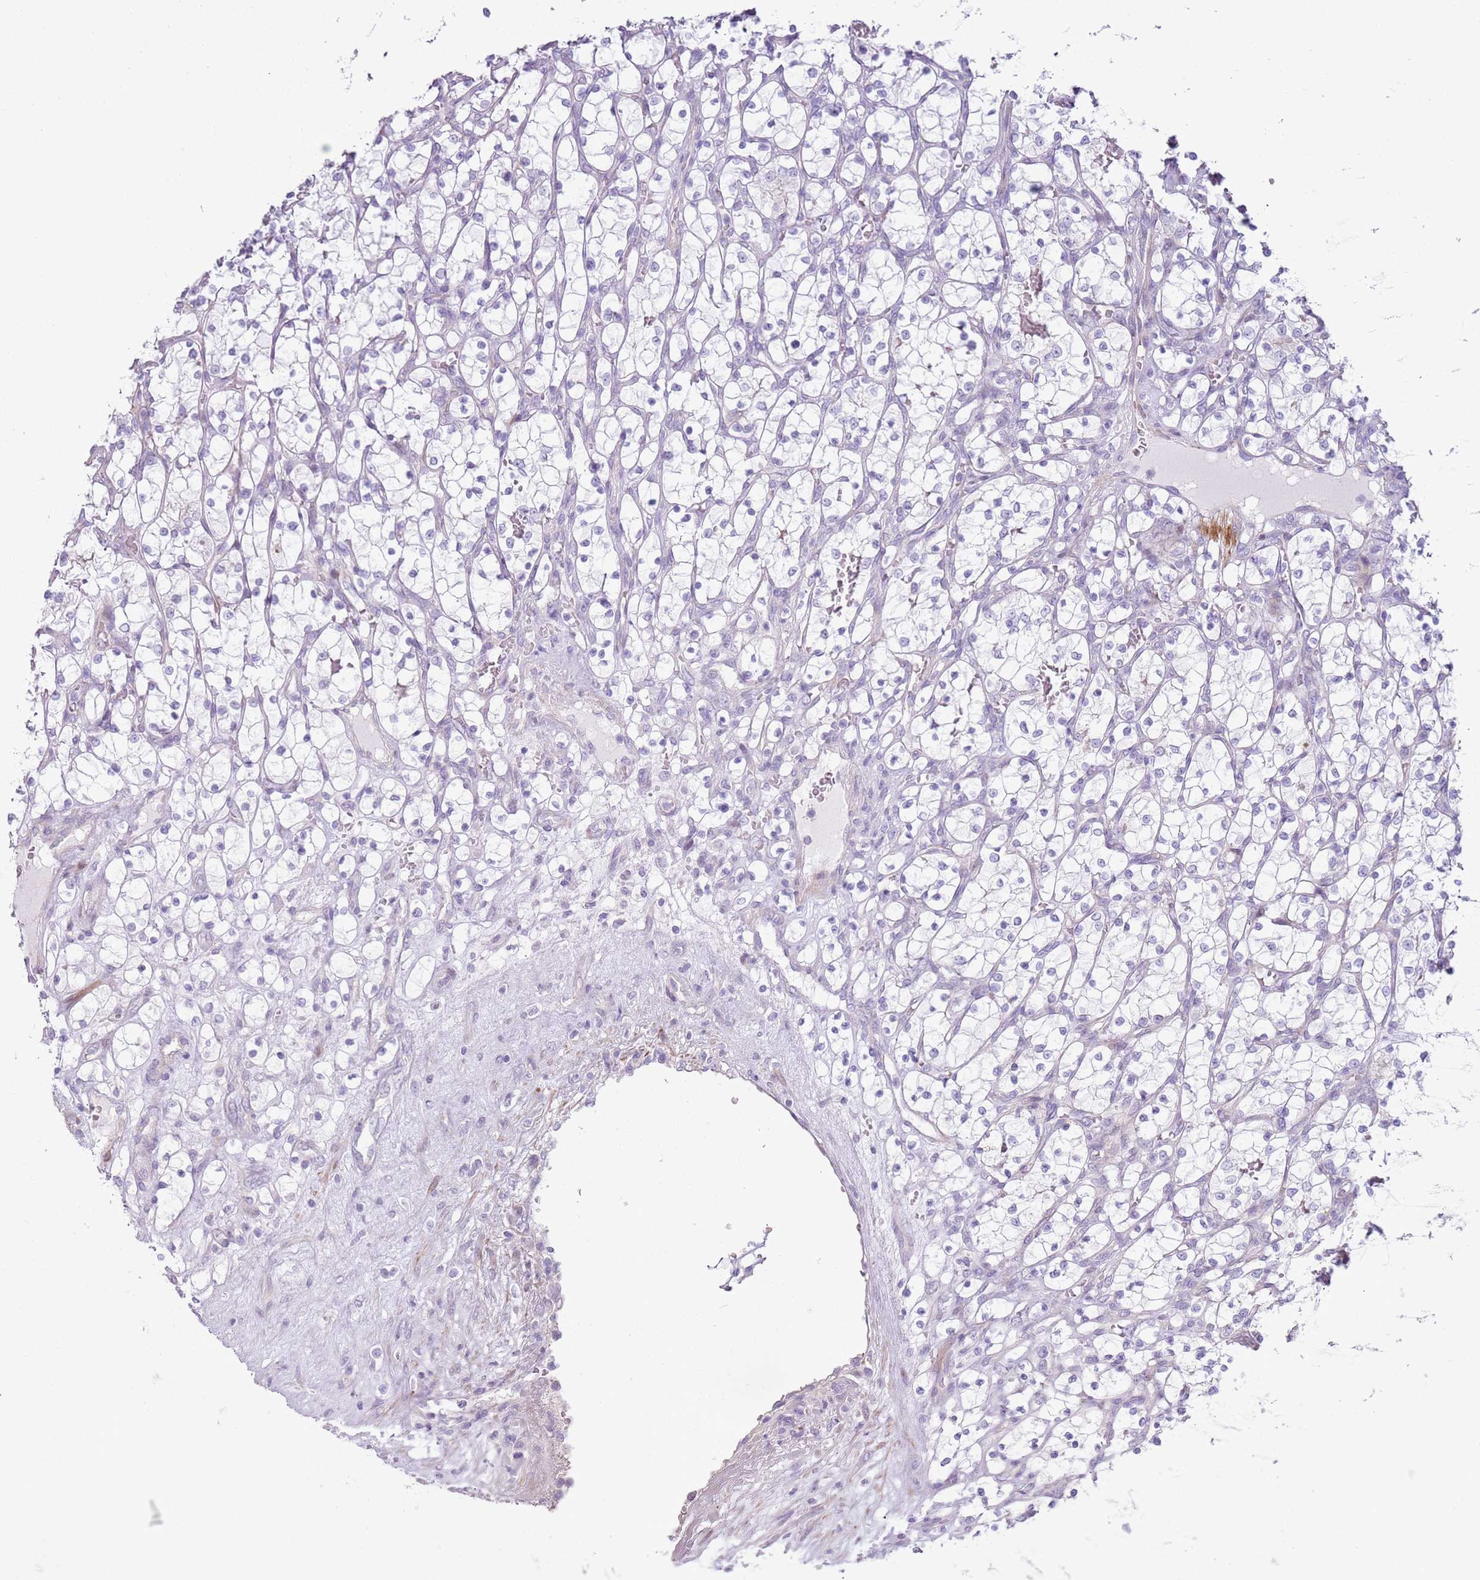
{"staining": {"intensity": "negative", "quantity": "none", "location": "none"}, "tissue": "renal cancer", "cell_type": "Tumor cells", "image_type": "cancer", "snomed": [{"axis": "morphology", "description": "Adenocarcinoma, NOS"}, {"axis": "topography", "description": "Kidney"}], "caption": "The image demonstrates no significant positivity in tumor cells of renal adenocarcinoma.", "gene": "ZNF239", "patient": {"sex": "female", "age": 69}}